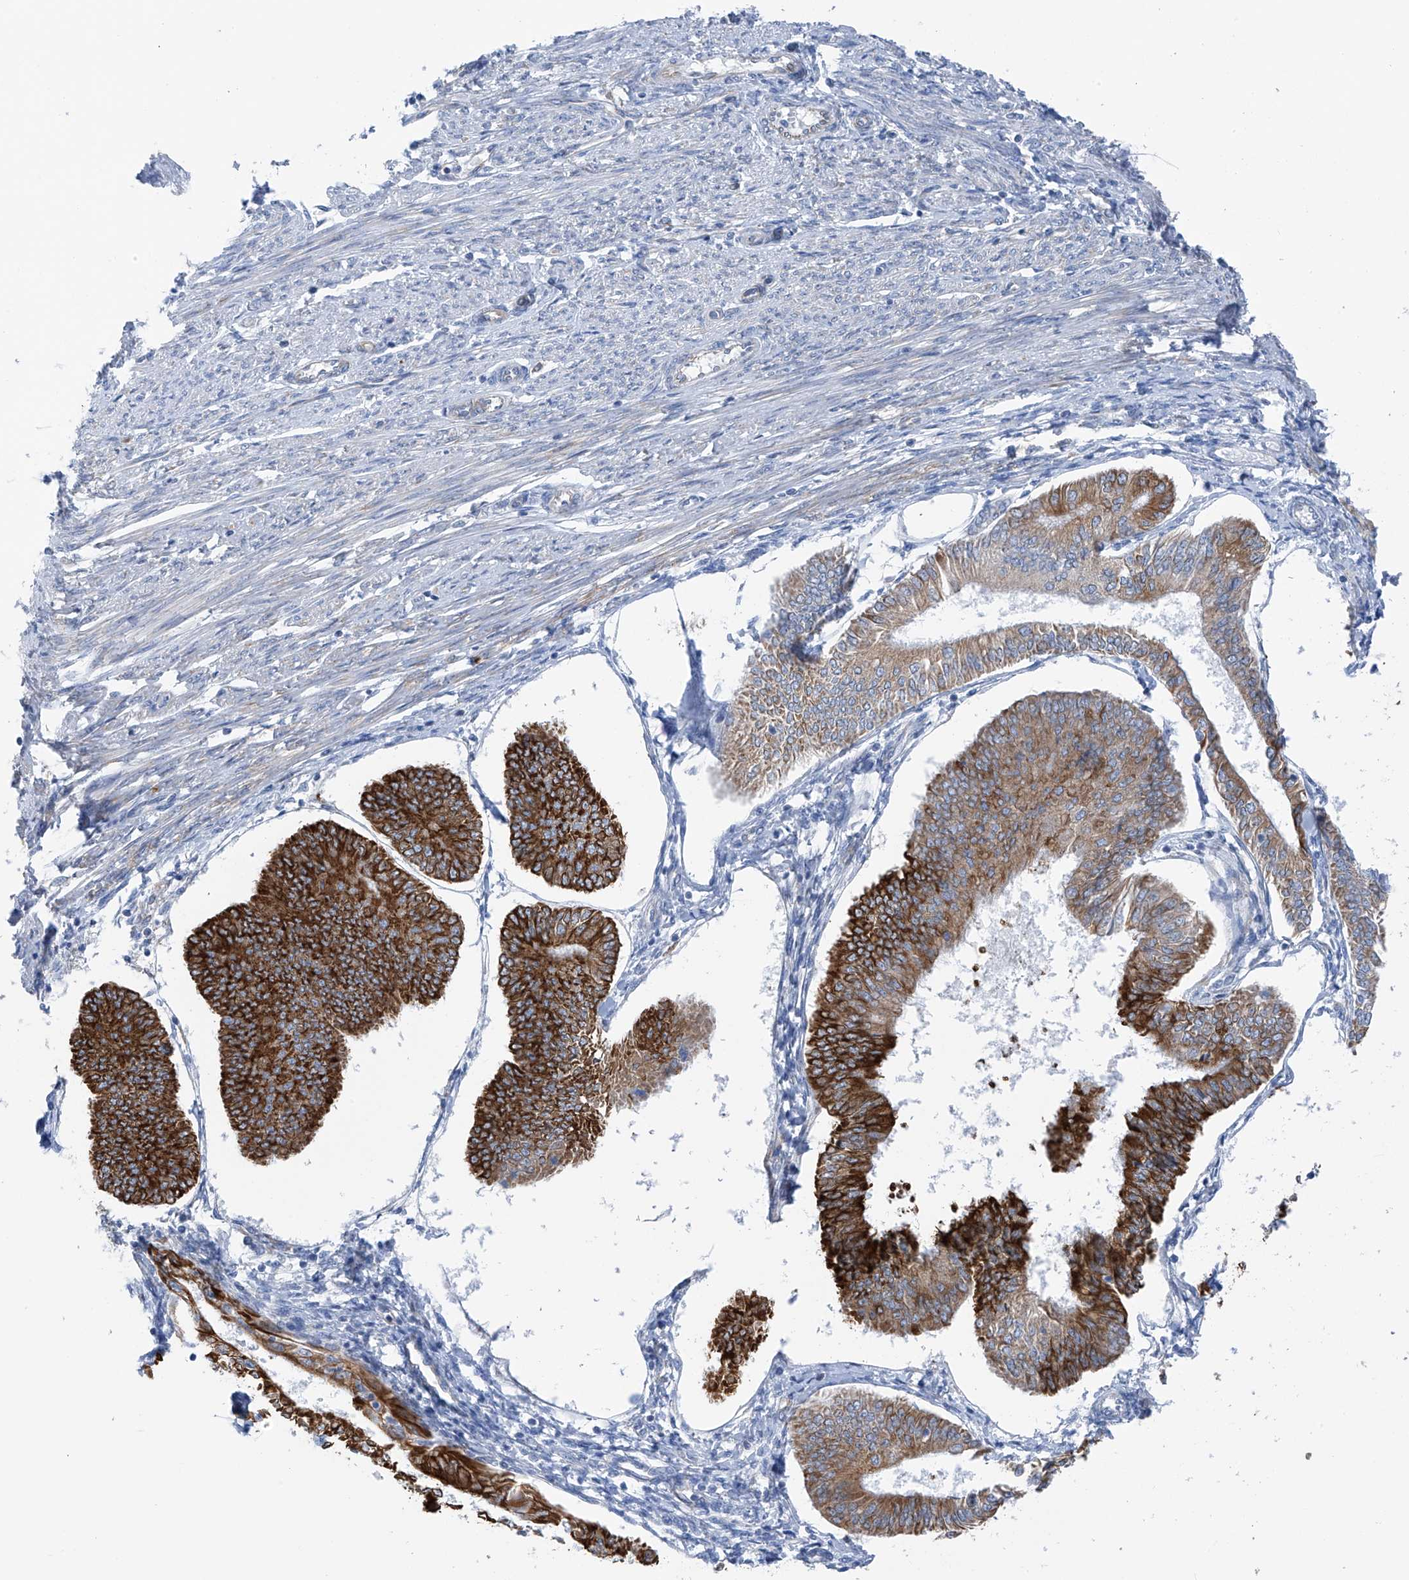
{"staining": {"intensity": "strong", "quantity": ">75%", "location": "cytoplasmic/membranous"}, "tissue": "endometrial cancer", "cell_type": "Tumor cells", "image_type": "cancer", "snomed": [{"axis": "morphology", "description": "Adenocarcinoma, NOS"}, {"axis": "topography", "description": "Endometrium"}], "caption": "Endometrial adenocarcinoma tissue shows strong cytoplasmic/membranous positivity in approximately >75% of tumor cells", "gene": "RCN2", "patient": {"sex": "female", "age": 58}}